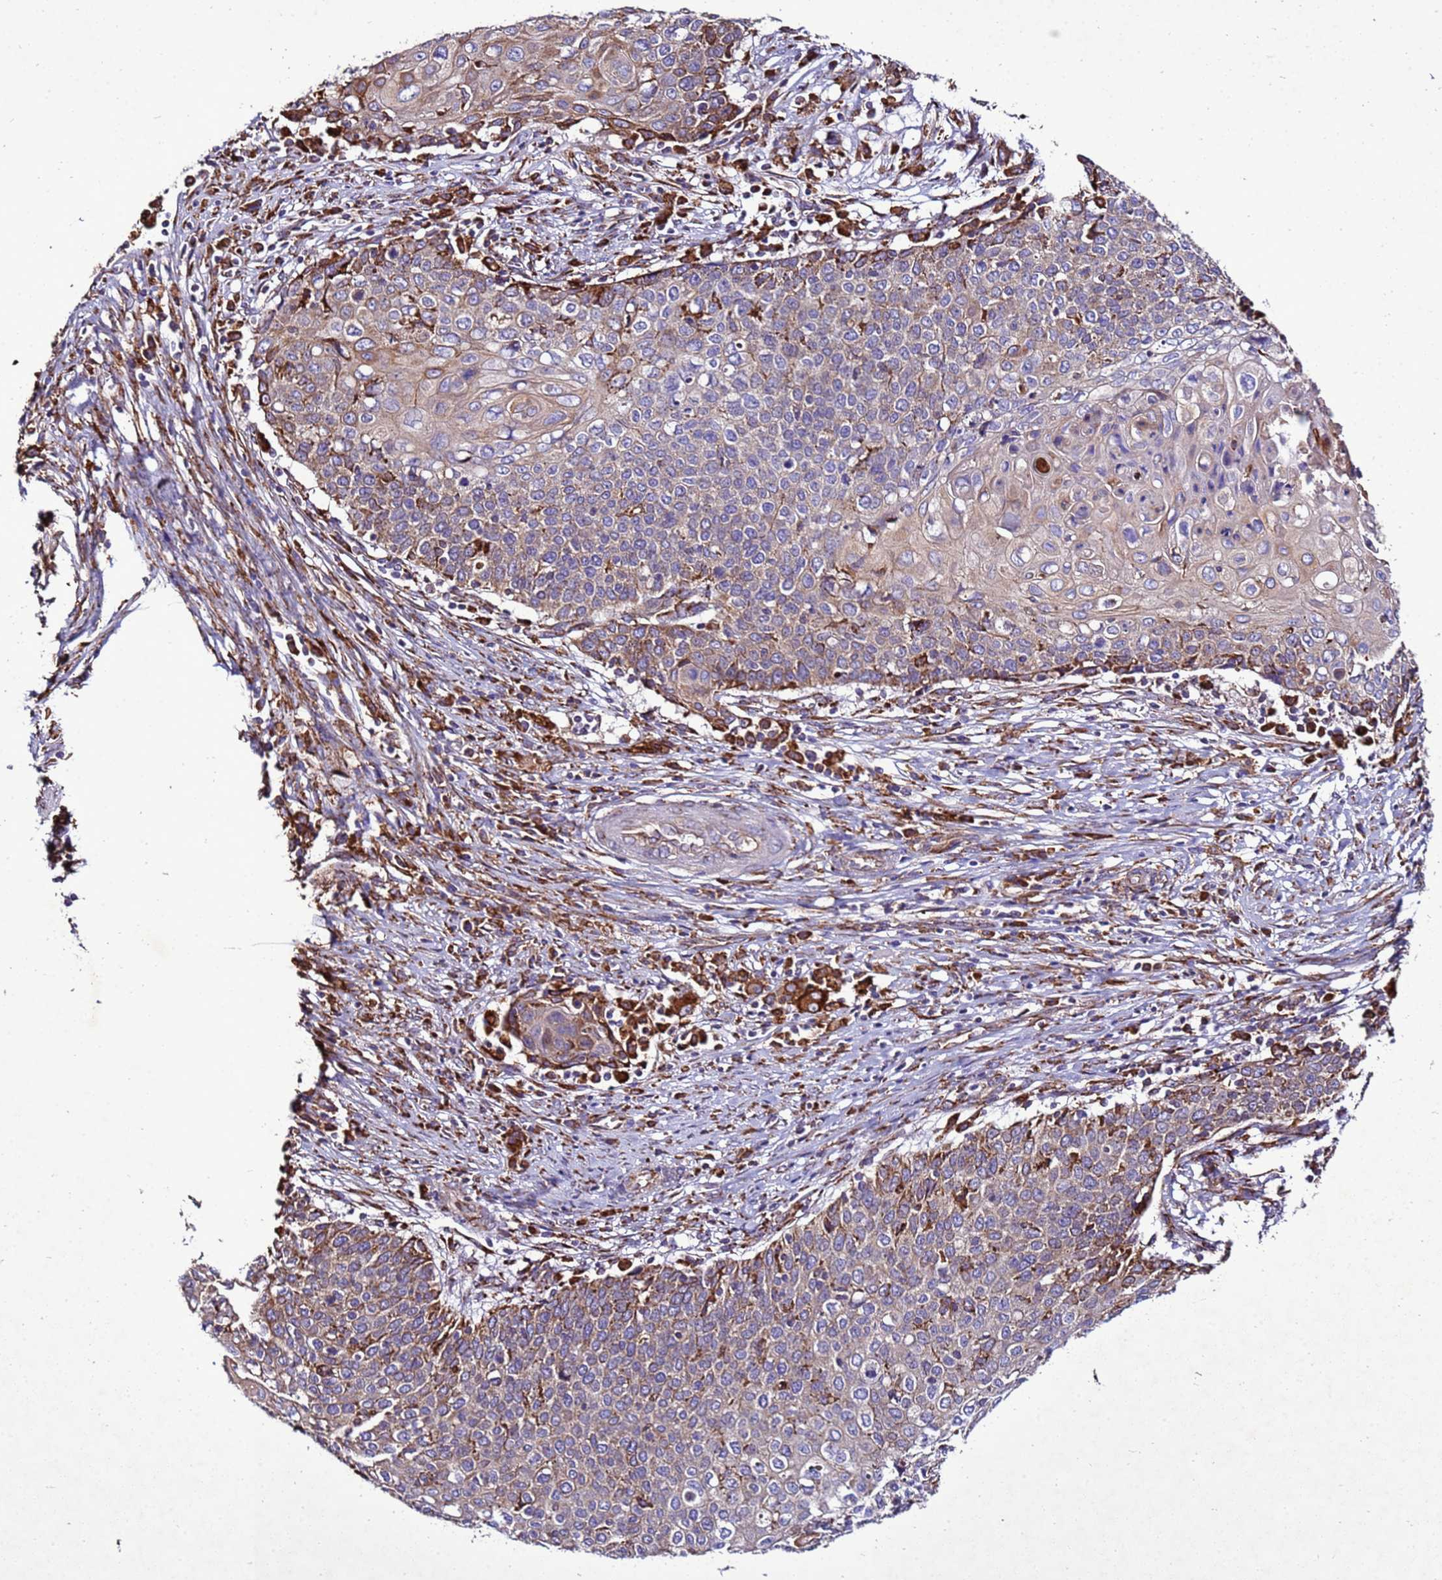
{"staining": {"intensity": "moderate", "quantity": "<25%", "location": "cytoplasmic/membranous"}, "tissue": "cervical cancer", "cell_type": "Tumor cells", "image_type": "cancer", "snomed": [{"axis": "morphology", "description": "Squamous cell carcinoma, NOS"}, {"axis": "topography", "description": "Cervix"}], "caption": "The immunohistochemical stain shows moderate cytoplasmic/membranous staining in tumor cells of cervical cancer (squamous cell carcinoma) tissue.", "gene": "ANTKMT", "patient": {"sex": "female", "age": 39}}